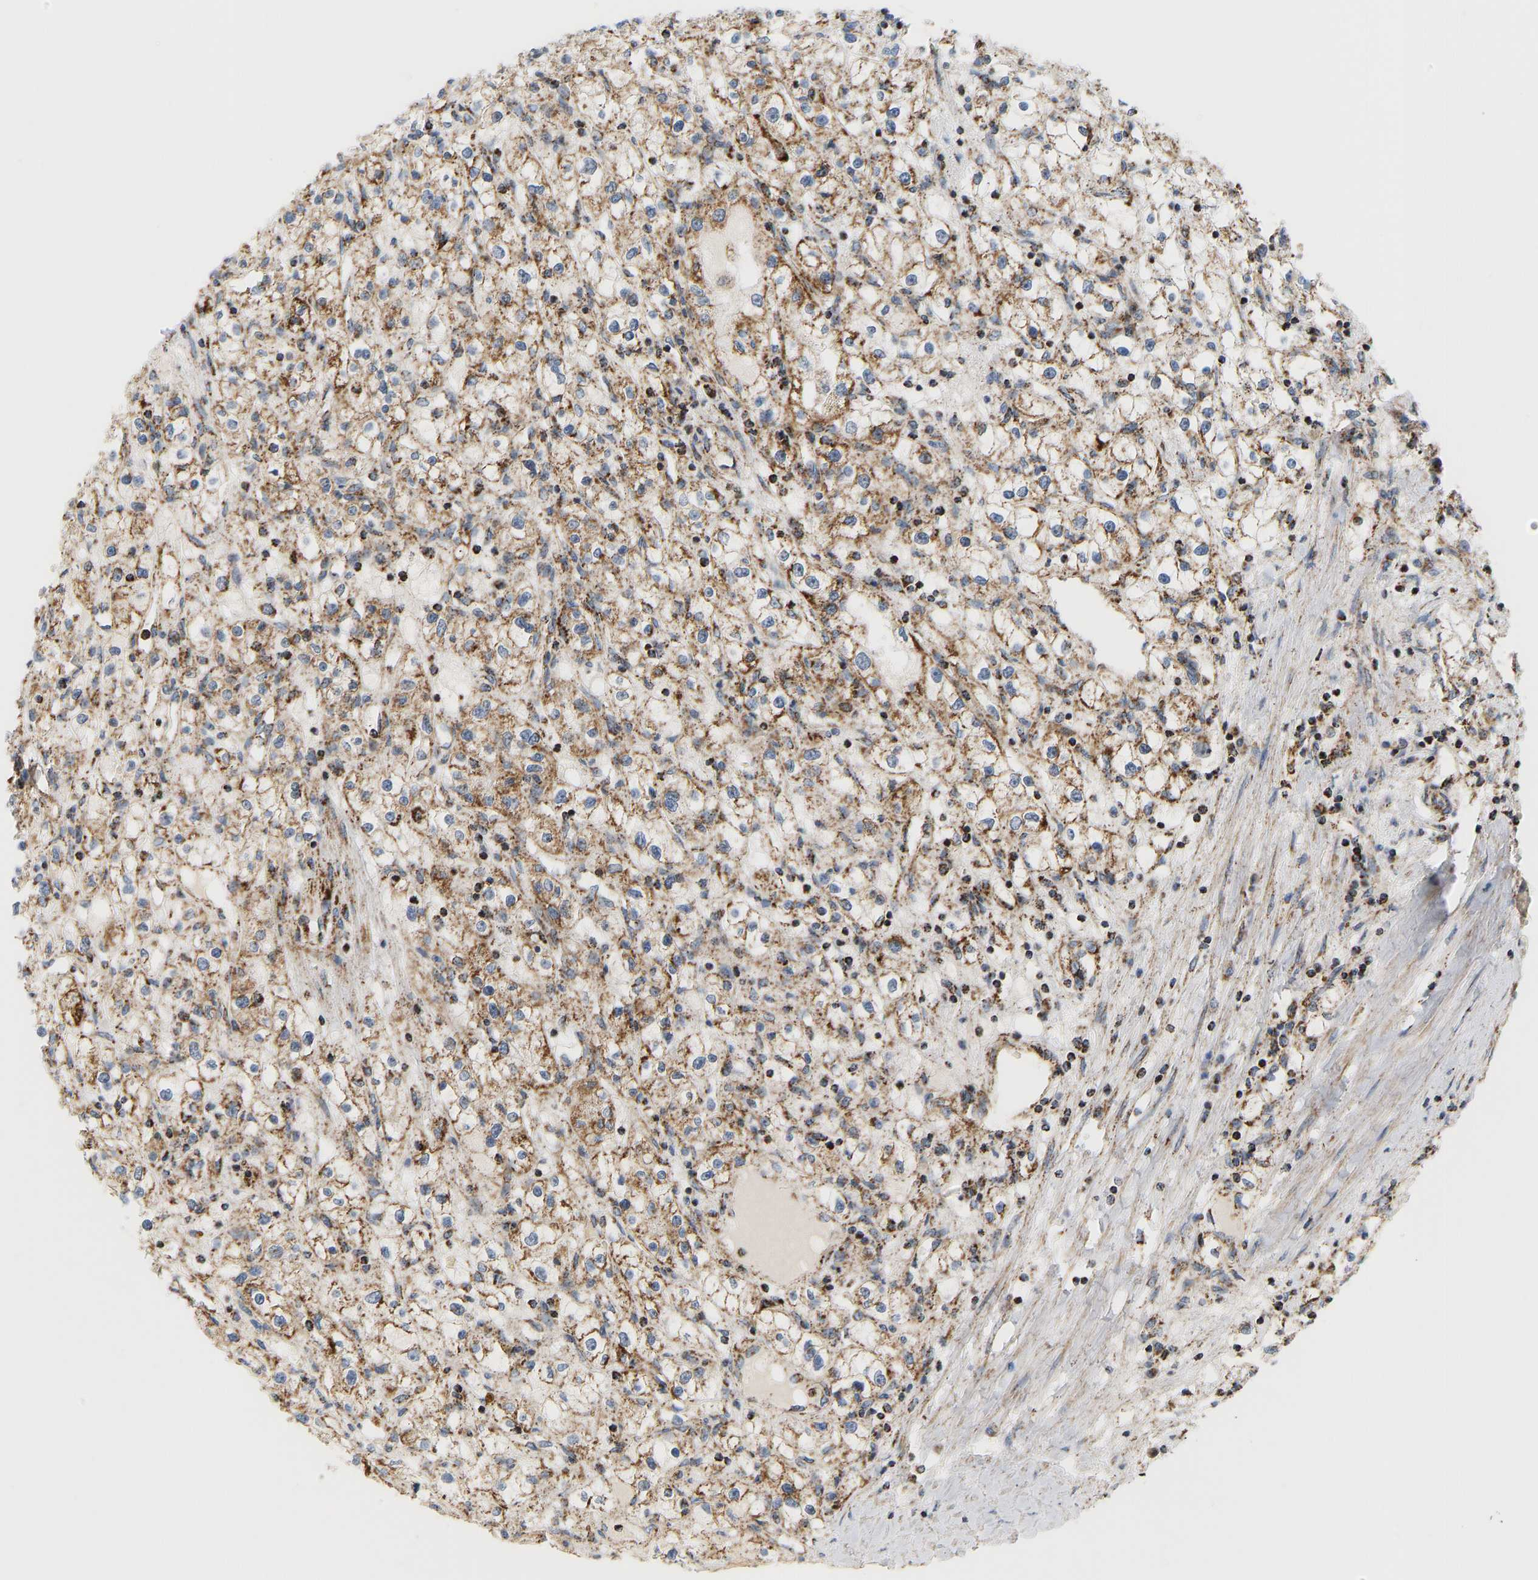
{"staining": {"intensity": "moderate", "quantity": ">75%", "location": "cytoplasmic/membranous"}, "tissue": "renal cancer", "cell_type": "Tumor cells", "image_type": "cancer", "snomed": [{"axis": "morphology", "description": "Adenocarcinoma, NOS"}, {"axis": "topography", "description": "Kidney"}], "caption": "Human renal cancer stained with a protein marker reveals moderate staining in tumor cells.", "gene": "GPSM2", "patient": {"sex": "male", "age": 56}}